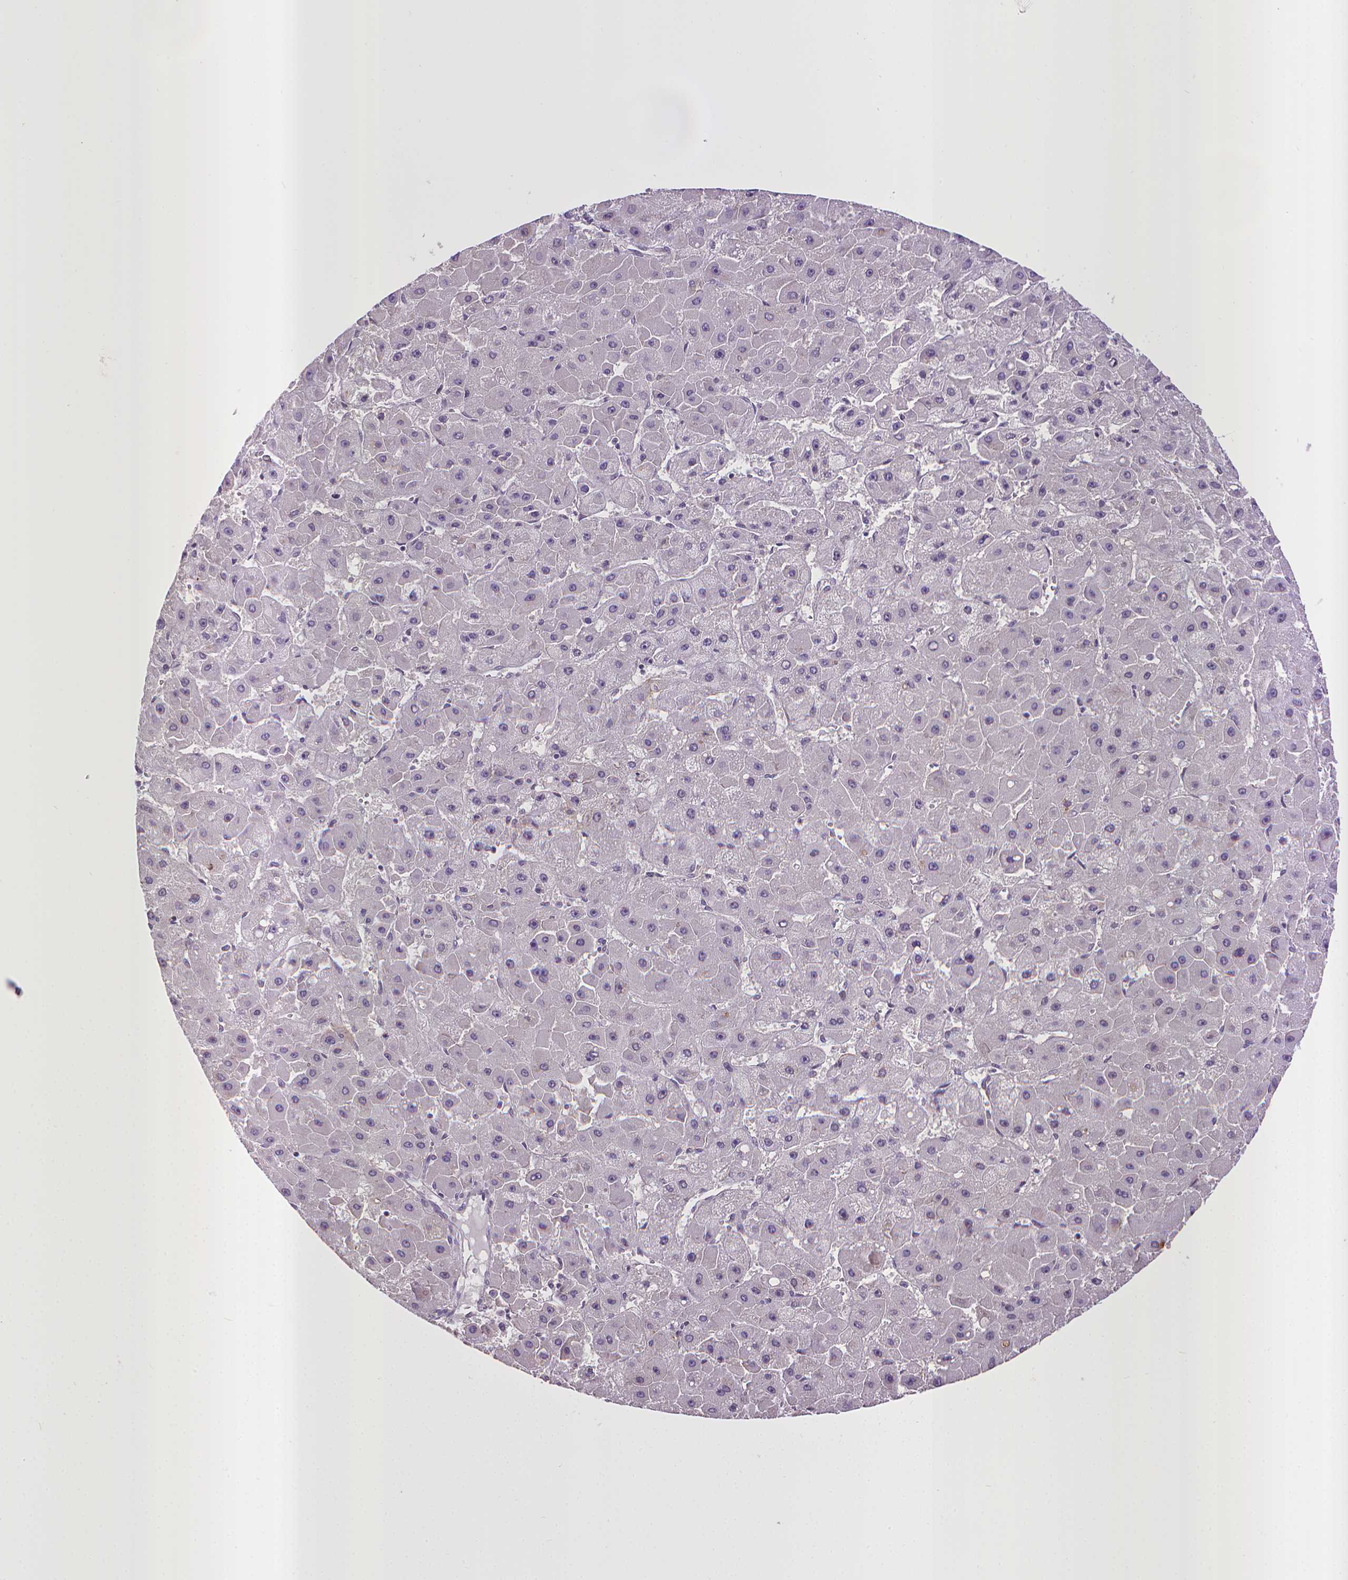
{"staining": {"intensity": "negative", "quantity": "none", "location": "none"}, "tissue": "liver cancer", "cell_type": "Tumor cells", "image_type": "cancer", "snomed": [{"axis": "morphology", "description": "Carcinoma, Hepatocellular, NOS"}, {"axis": "topography", "description": "Liver"}], "caption": "The IHC micrograph has no significant expression in tumor cells of liver cancer (hepatocellular carcinoma) tissue. (DAB IHC with hematoxylin counter stain).", "gene": "CPM", "patient": {"sex": "female", "age": 25}}